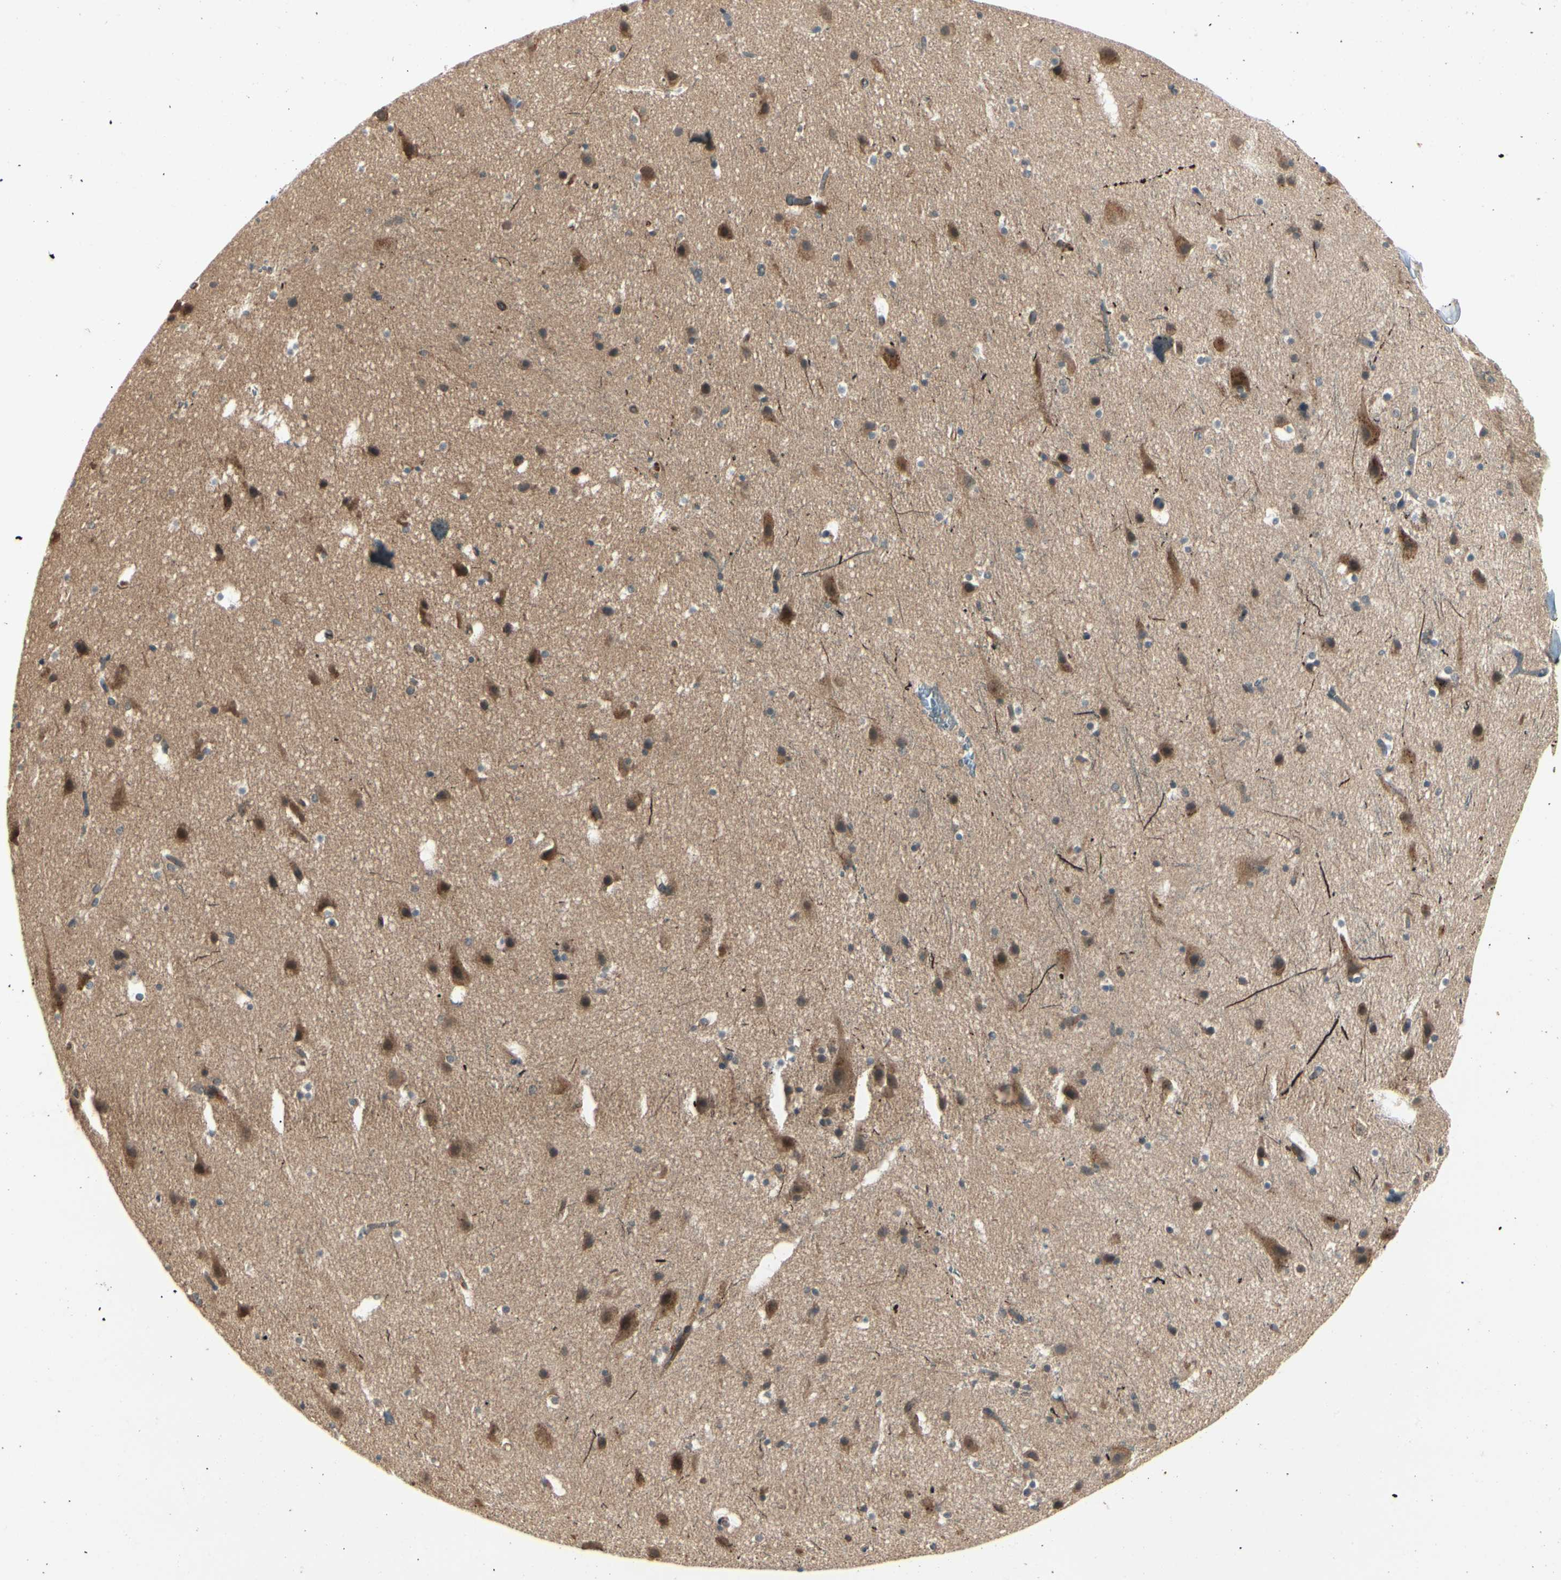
{"staining": {"intensity": "moderate", "quantity": ">75%", "location": "cytoplasmic/membranous"}, "tissue": "cerebral cortex", "cell_type": "Endothelial cells", "image_type": "normal", "snomed": [{"axis": "morphology", "description": "Normal tissue, NOS"}, {"axis": "topography", "description": "Cerebral cortex"}], "caption": "Endothelial cells display medium levels of moderate cytoplasmic/membranous staining in approximately >75% of cells in benign cerebral cortex.", "gene": "RNF14", "patient": {"sex": "male", "age": 45}}